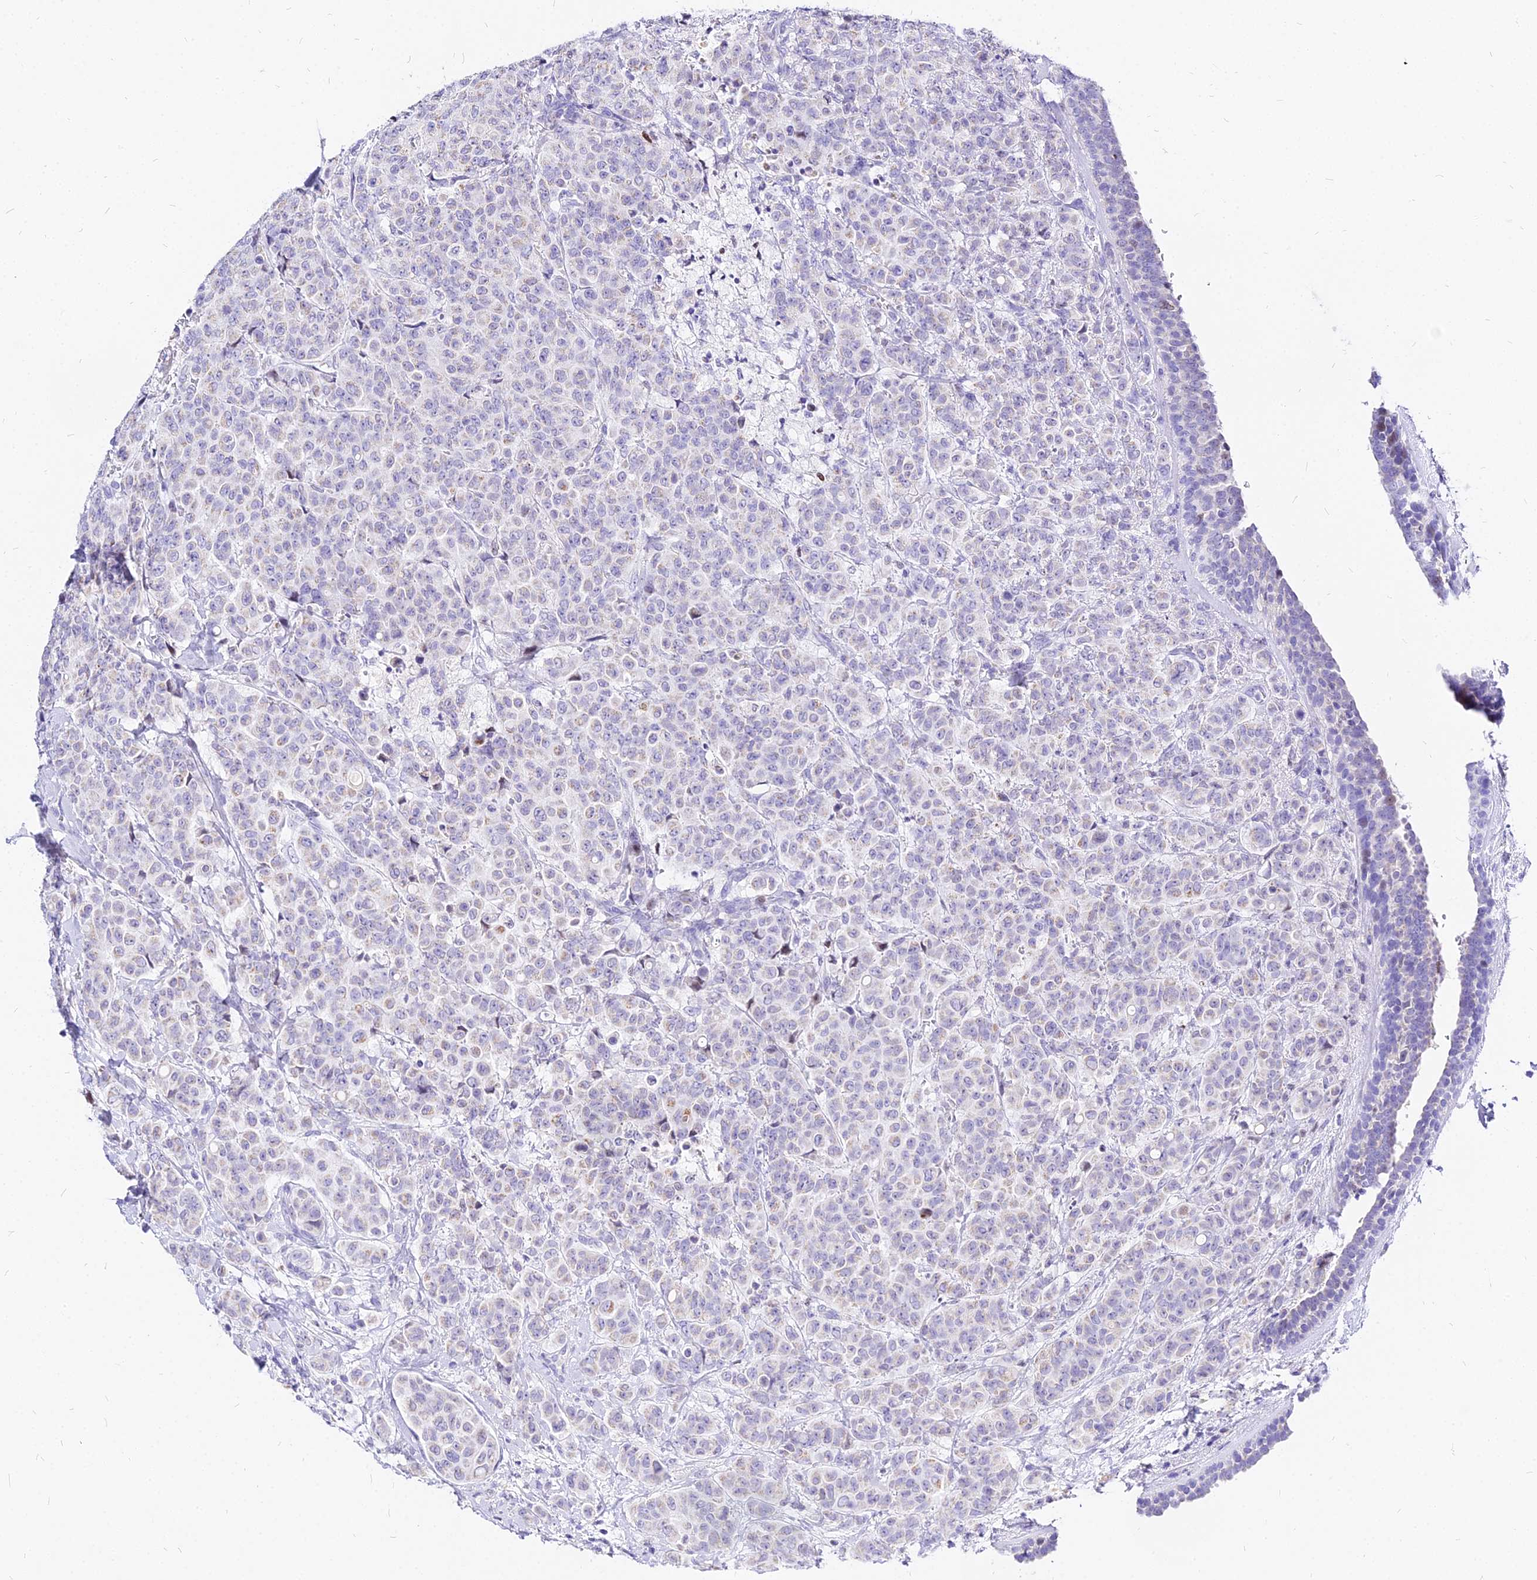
{"staining": {"intensity": "negative", "quantity": "none", "location": "none"}, "tissue": "breast cancer", "cell_type": "Tumor cells", "image_type": "cancer", "snomed": [{"axis": "morphology", "description": "Duct carcinoma"}, {"axis": "topography", "description": "Breast"}], "caption": "Immunohistochemical staining of breast cancer (infiltrating ductal carcinoma) reveals no significant staining in tumor cells.", "gene": "CARD18", "patient": {"sex": "female", "age": 40}}